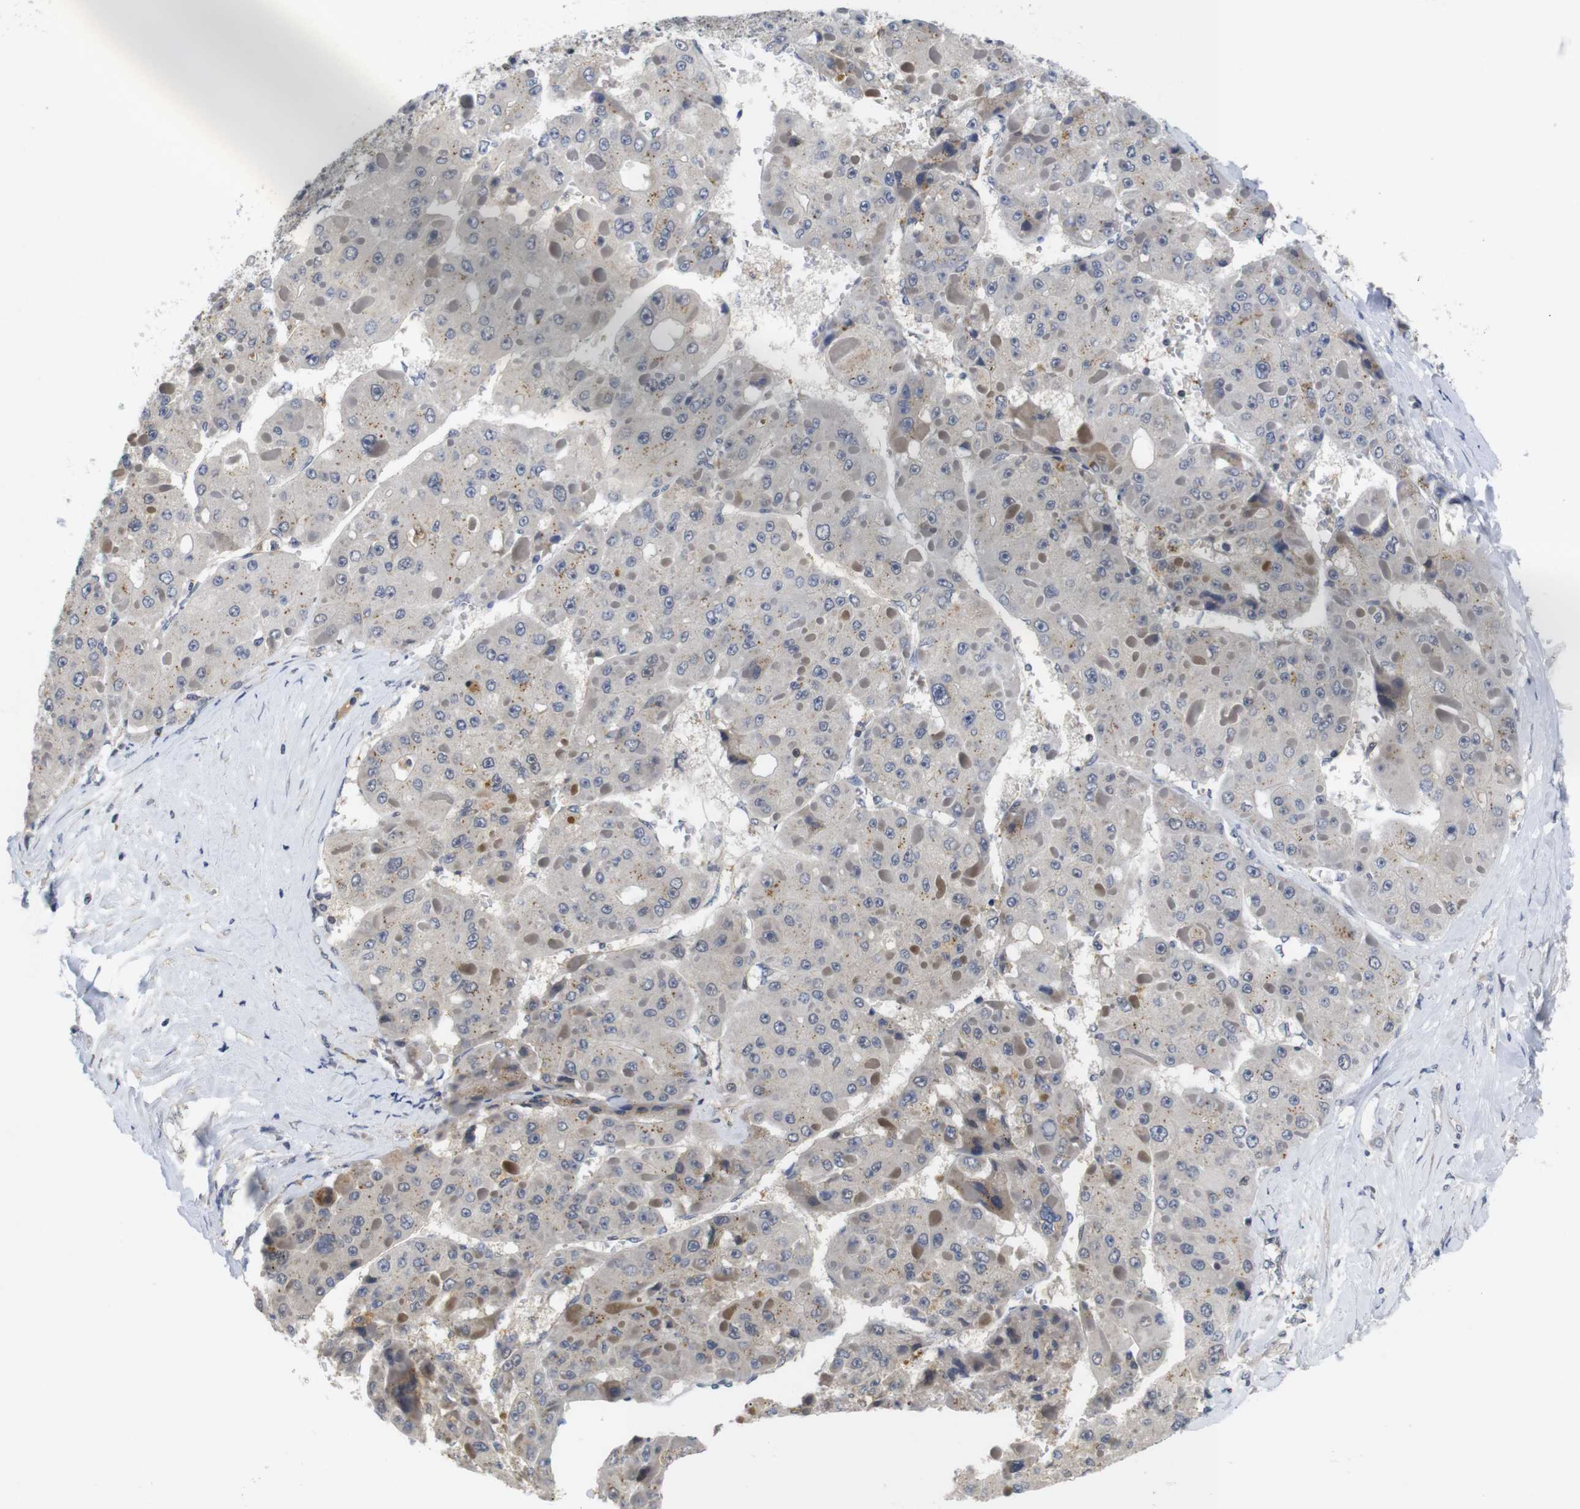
{"staining": {"intensity": "weak", "quantity": "<25%", "location": "nuclear"}, "tissue": "liver cancer", "cell_type": "Tumor cells", "image_type": "cancer", "snomed": [{"axis": "morphology", "description": "Carcinoma, Hepatocellular, NOS"}, {"axis": "topography", "description": "Liver"}], "caption": "The IHC image has no significant positivity in tumor cells of liver cancer tissue. (DAB IHC, high magnification).", "gene": "FNTA", "patient": {"sex": "female", "age": 73}}